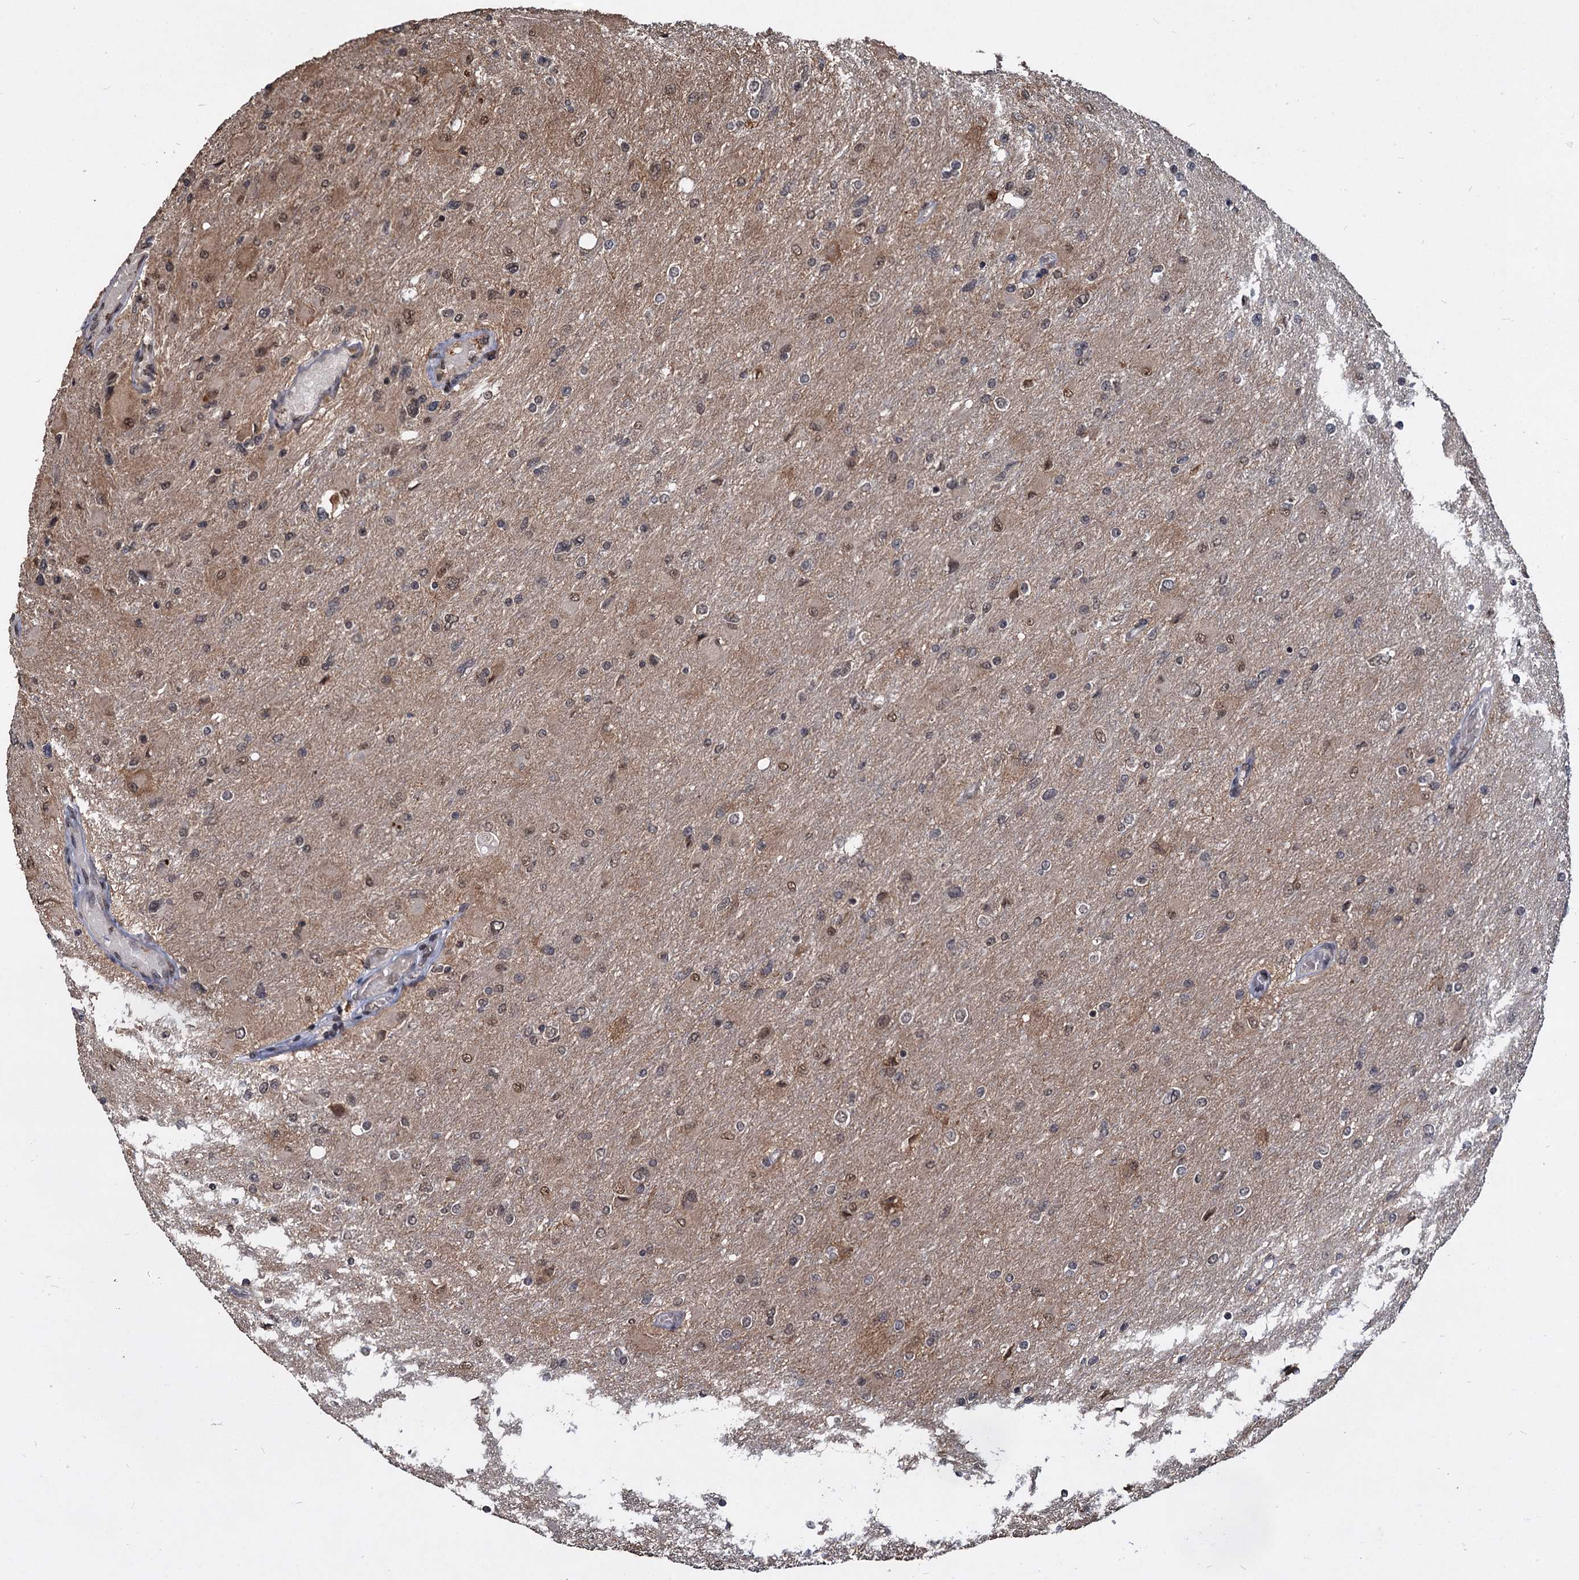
{"staining": {"intensity": "moderate", "quantity": "<25%", "location": "cytoplasmic/membranous,nuclear"}, "tissue": "glioma", "cell_type": "Tumor cells", "image_type": "cancer", "snomed": [{"axis": "morphology", "description": "Glioma, malignant, High grade"}, {"axis": "topography", "description": "Cerebral cortex"}], "caption": "Immunohistochemical staining of malignant glioma (high-grade) displays moderate cytoplasmic/membranous and nuclear protein staining in approximately <25% of tumor cells.", "gene": "FAM216B", "patient": {"sex": "female", "age": 36}}